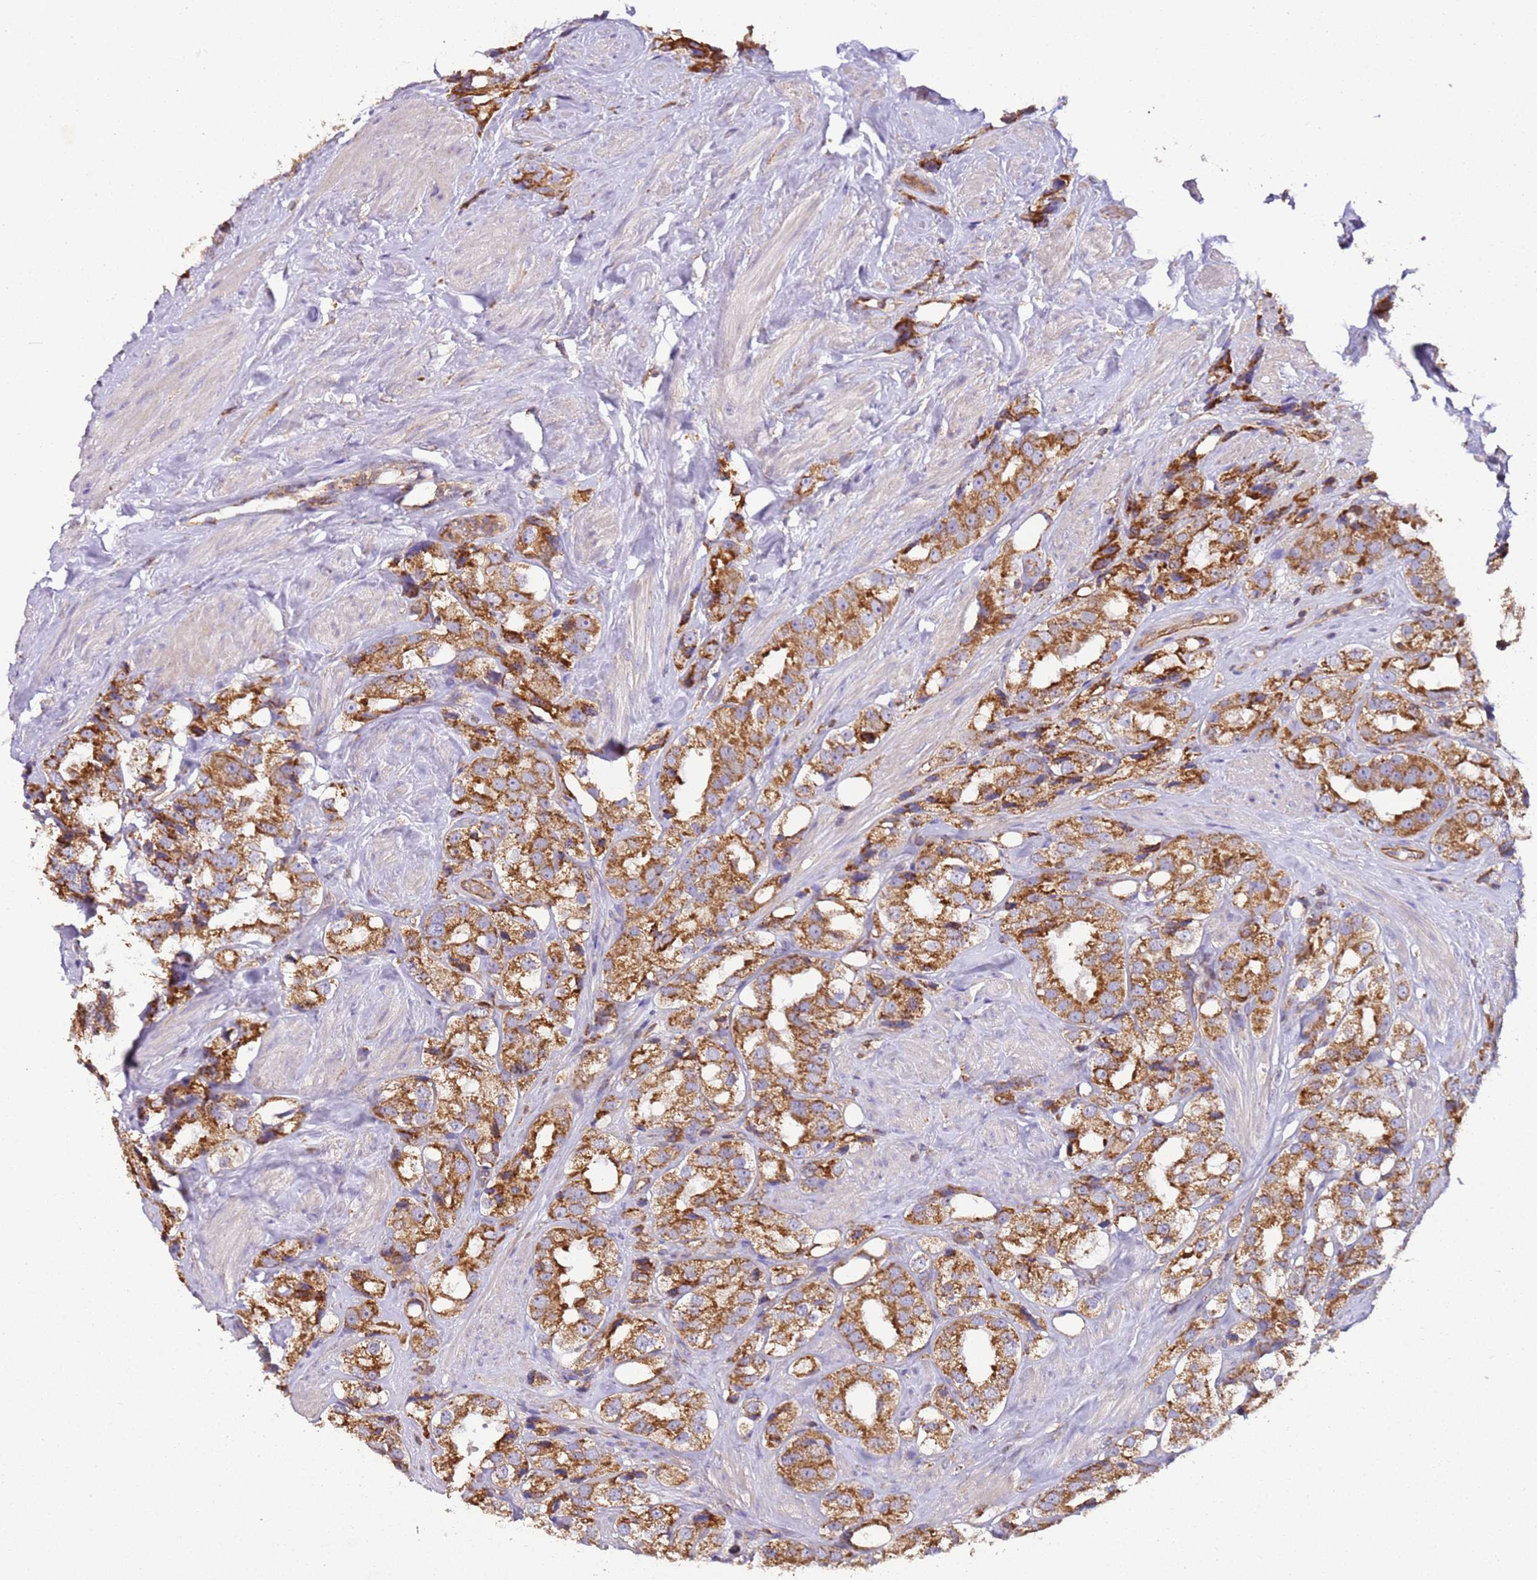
{"staining": {"intensity": "moderate", "quantity": ">75%", "location": "cytoplasmic/membranous"}, "tissue": "prostate cancer", "cell_type": "Tumor cells", "image_type": "cancer", "snomed": [{"axis": "morphology", "description": "Adenocarcinoma, NOS"}, {"axis": "topography", "description": "Prostate"}], "caption": "The image exhibits staining of prostate adenocarcinoma, revealing moderate cytoplasmic/membranous protein expression (brown color) within tumor cells.", "gene": "RMND5A", "patient": {"sex": "male", "age": 79}}